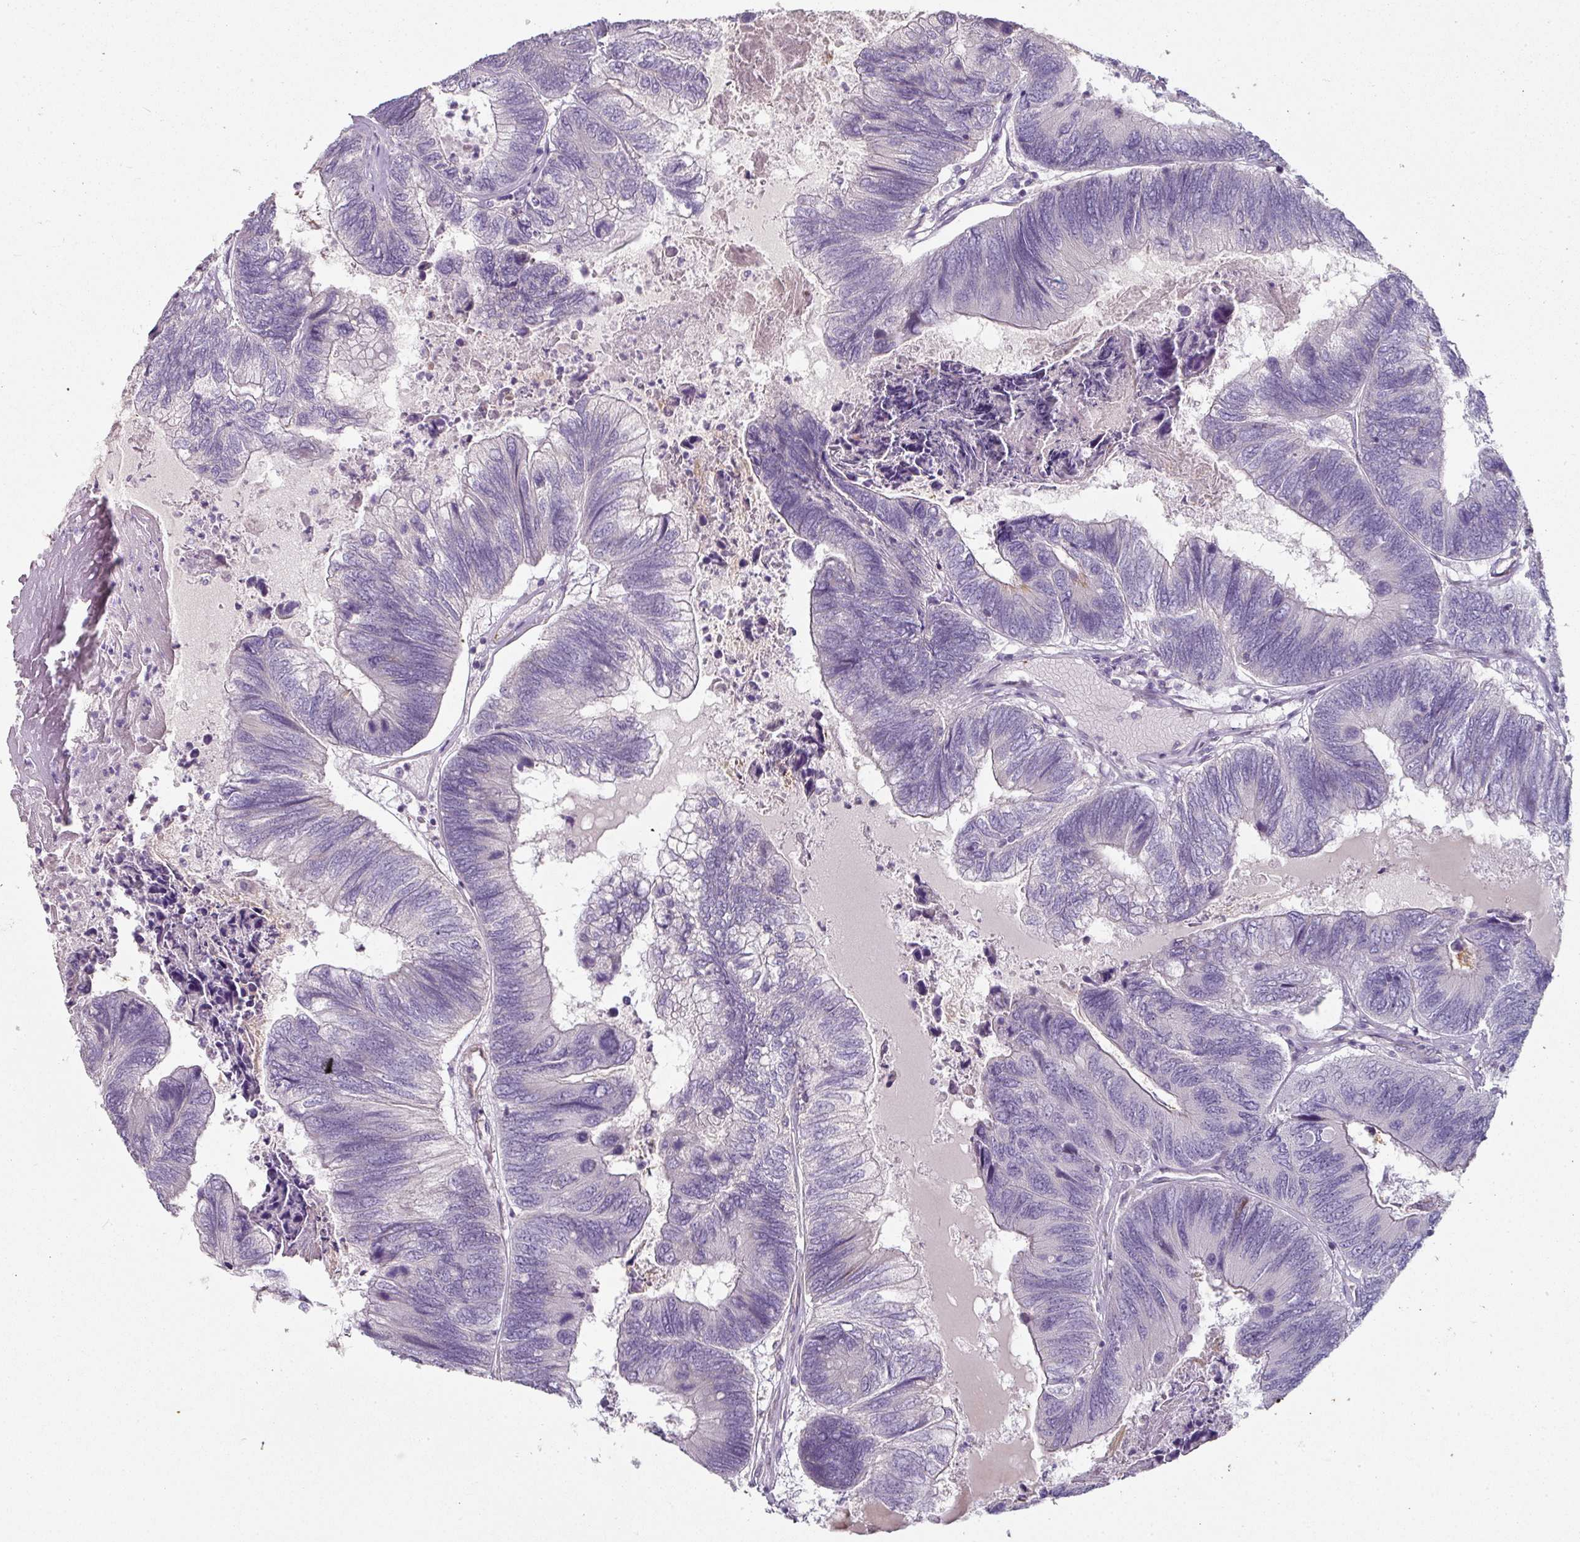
{"staining": {"intensity": "negative", "quantity": "none", "location": "none"}, "tissue": "colorectal cancer", "cell_type": "Tumor cells", "image_type": "cancer", "snomed": [{"axis": "morphology", "description": "Adenocarcinoma, NOS"}, {"axis": "topography", "description": "Colon"}], "caption": "Immunohistochemistry image of human colorectal cancer stained for a protein (brown), which displays no positivity in tumor cells.", "gene": "FHAD1", "patient": {"sex": "female", "age": 67}}